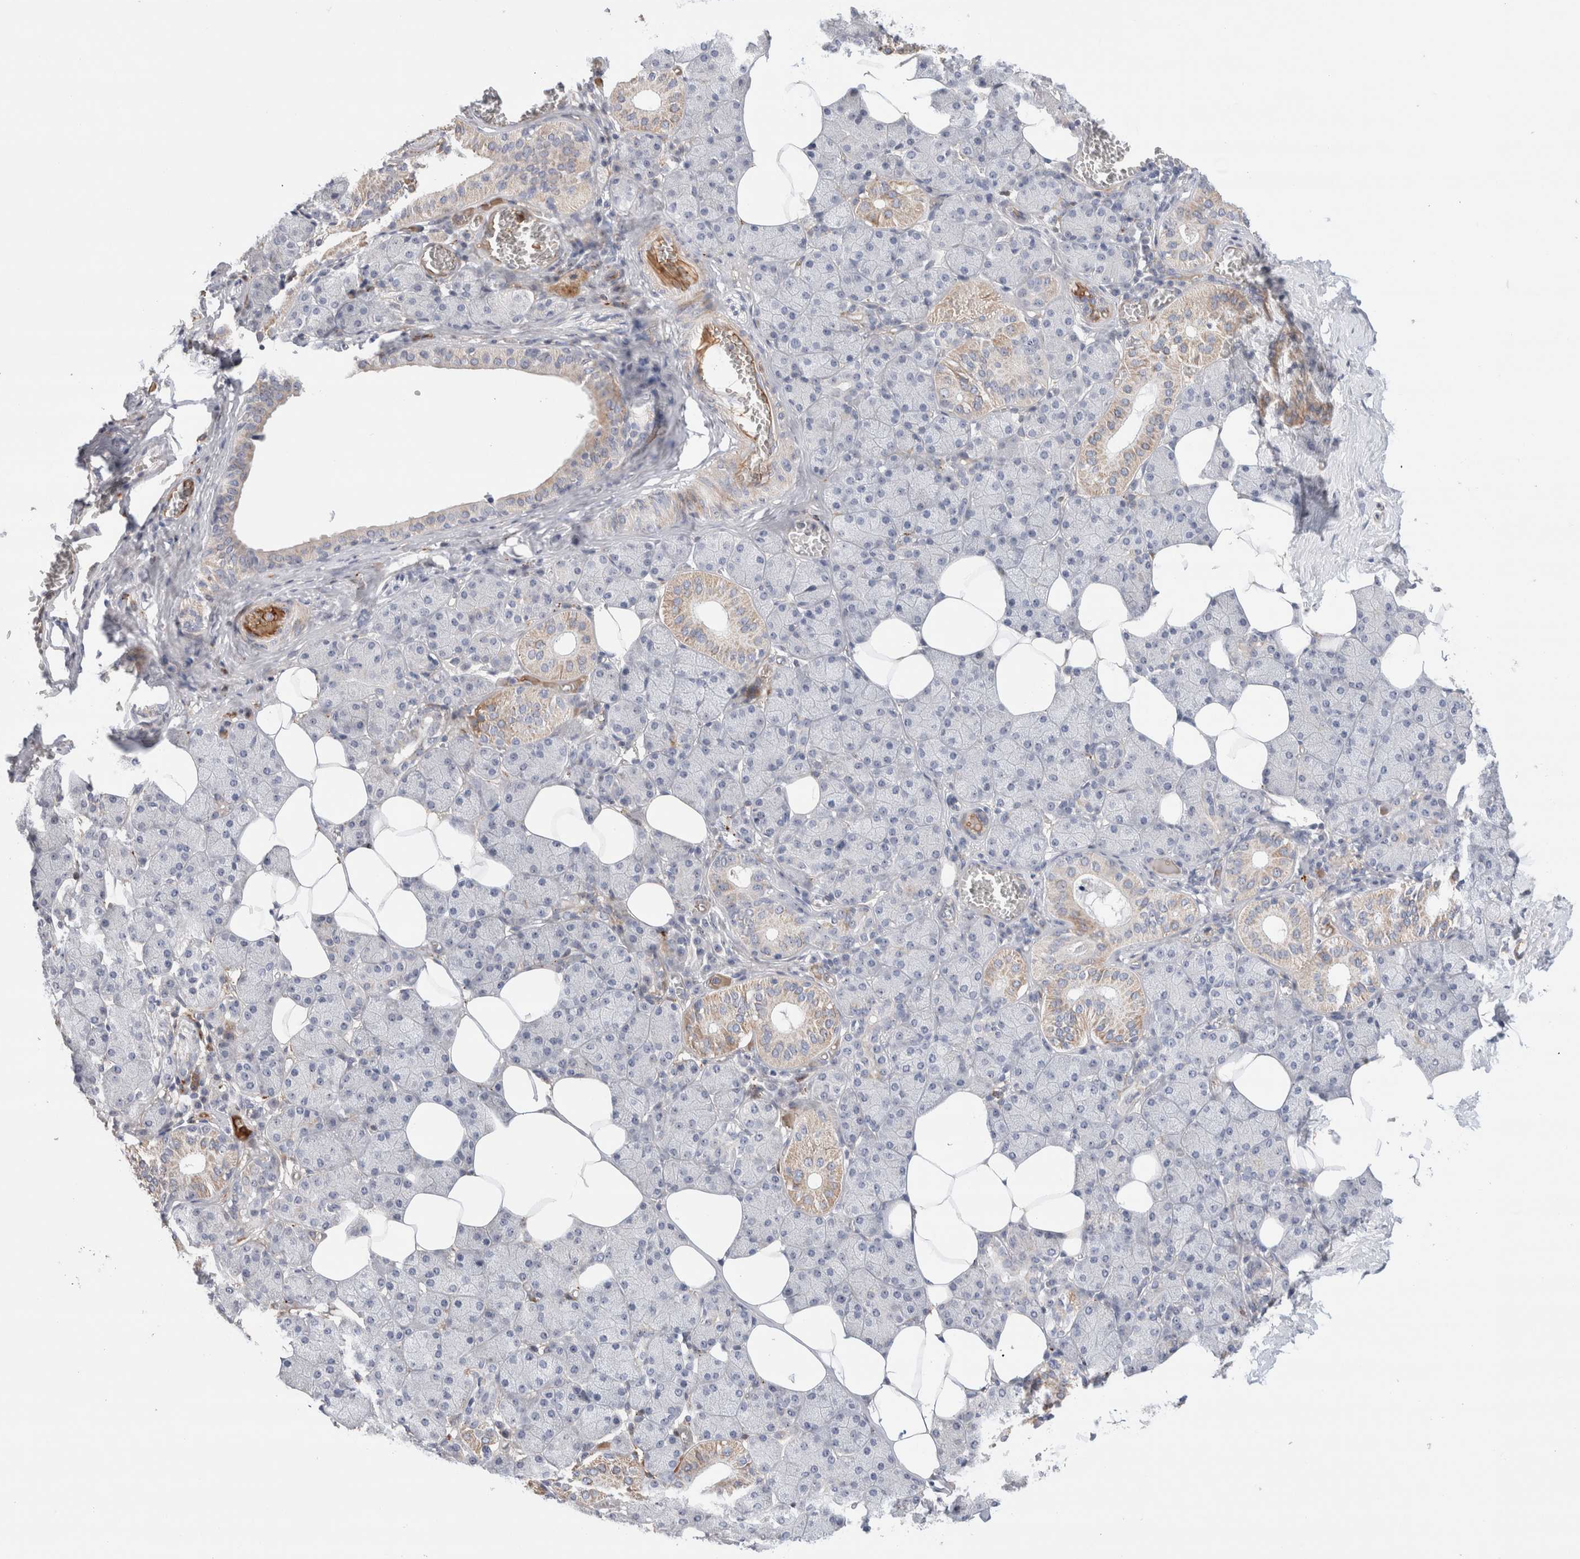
{"staining": {"intensity": "weak", "quantity": "<25%", "location": "cytoplasmic/membranous"}, "tissue": "salivary gland", "cell_type": "Glandular cells", "image_type": "normal", "snomed": [{"axis": "morphology", "description": "Normal tissue, NOS"}, {"axis": "topography", "description": "Salivary gland"}], "caption": "IHC of normal salivary gland shows no positivity in glandular cells.", "gene": "ECHDC2", "patient": {"sex": "female", "age": 33}}